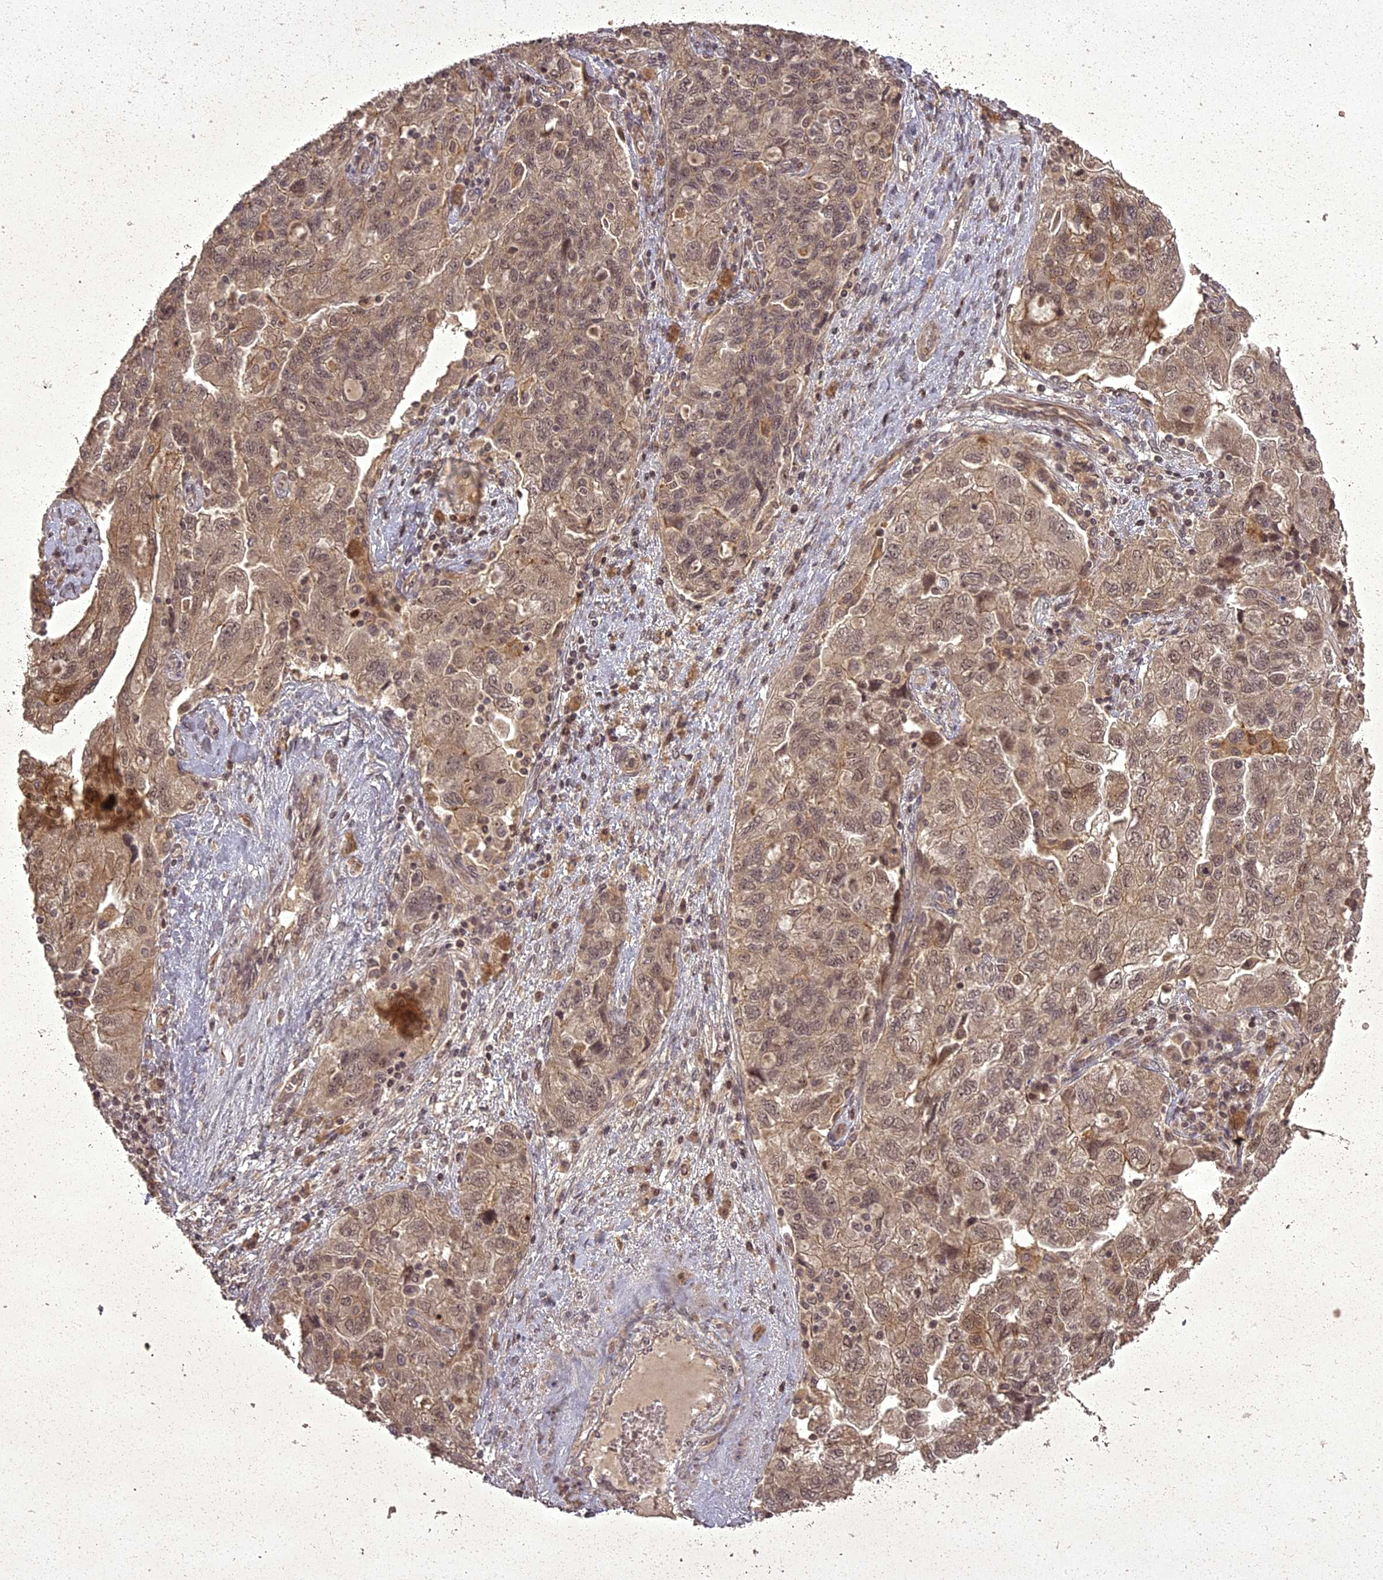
{"staining": {"intensity": "moderate", "quantity": ">75%", "location": "cytoplasmic/membranous,nuclear"}, "tissue": "ovarian cancer", "cell_type": "Tumor cells", "image_type": "cancer", "snomed": [{"axis": "morphology", "description": "Carcinoma, NOS"}, {"axis": "morphology", "description": "Cystadenocarcinoma, serous, NOS"}, {"axis": "topography", "description": "Ovary"}], "caption": "Protein analysis of ovarian carcinoma tissue reveals moderate cytoplasmic/membranous and nuclear positivity in approximately >75% of tumor cells.", "gene": "ING5", "patient": {"sex": "female", "age": 69}}